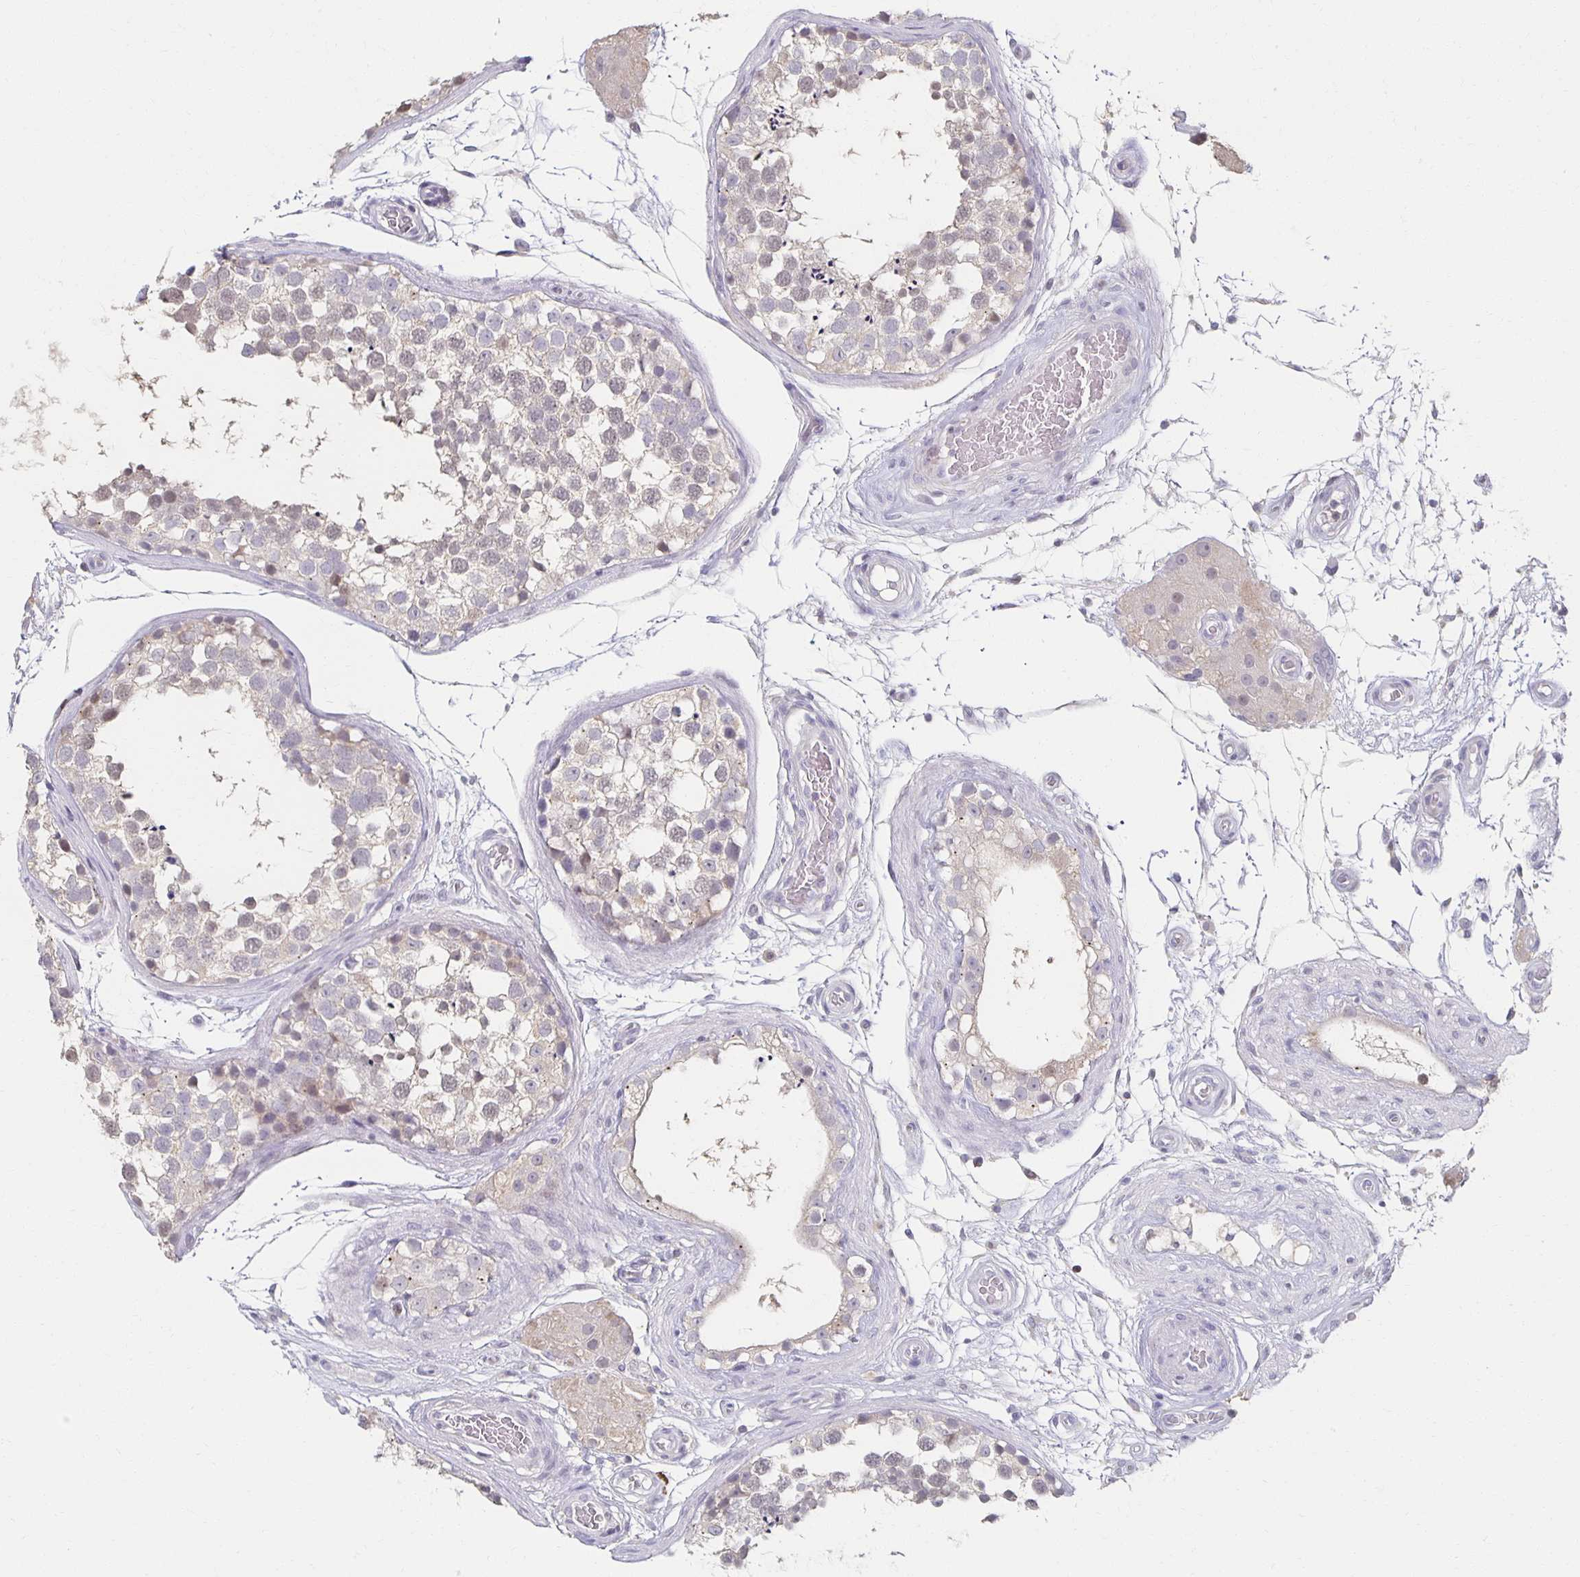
{"staining": {"intensity": "weak", "quantity": "25%-75%", "location": "cytoplasmic/membranous,nuclear"}, "tissue": "testis", "cell_type": "Cells in seminiferous ducts", "image_type": "normal", "snomed": [{"axis": "morphology", "description": "Normal tissue, NOS"}, {"axis": "morphology", "description": "Seminoma, NOS"}, {"axis": "topography", "description": "Testis"}], "caption": "Testis stained for a protein (brown) shows weak cytoplasmic/membranous,nuclear positive positivity in about 25%-75% of cells in seminiferous ducts.", "gene": "ZNF692", "patient": {"sex": "male", "age": 65}}